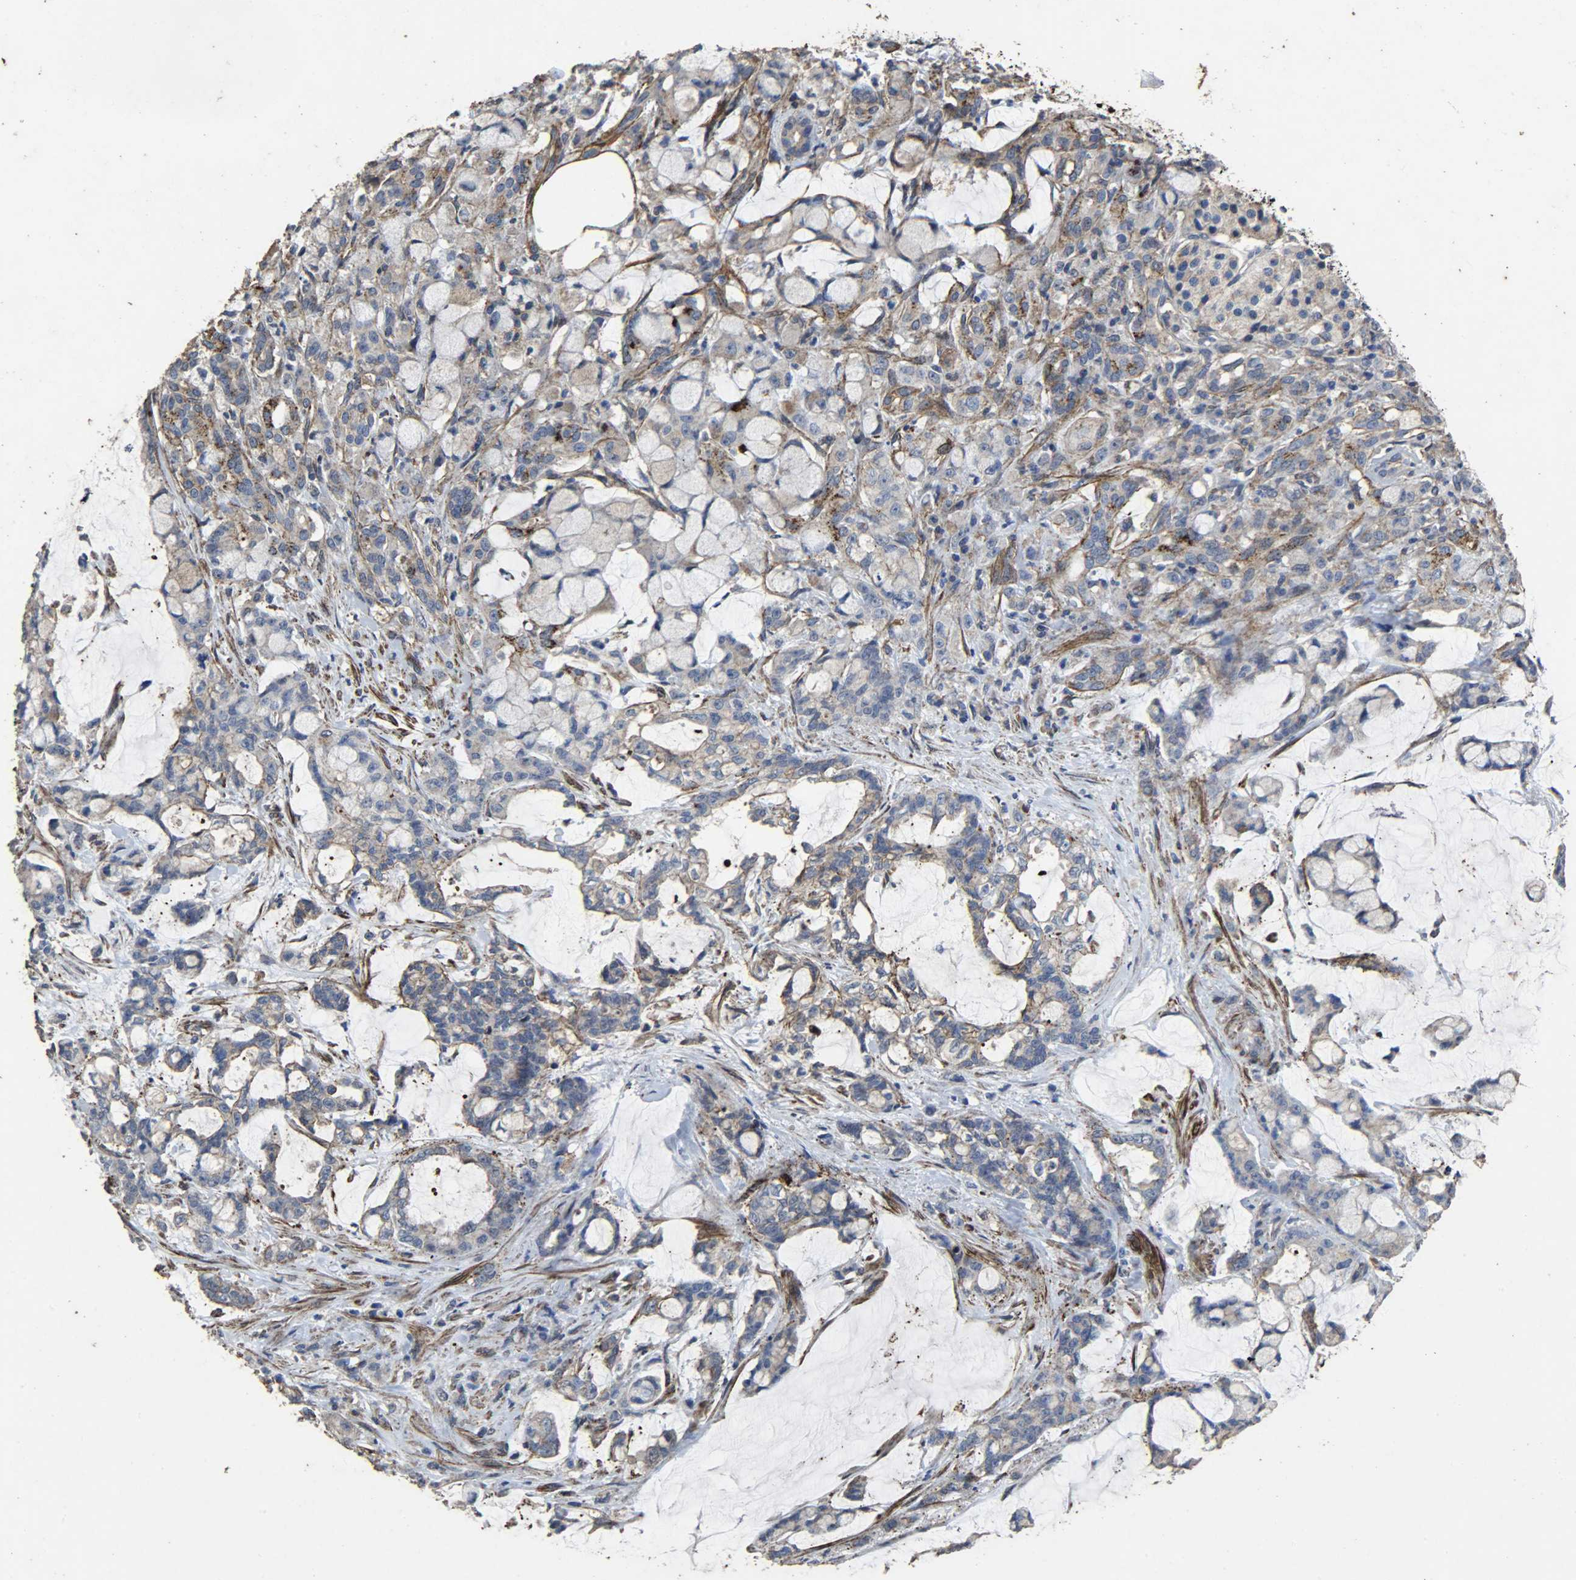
{"staining": {"intensity": "weak", "quantity": "<25%", "location": "cytoplasmic/membranous"}, "tissue": "pancreatic cancer", "cell_type": "Tumor cells", "image_type": "cancer", "snomed": [{"axis": "morphology", "description": "Adenocarcinoma, NOS"}, {"axis": "topography", "description": "Pancreas"}], "caption": "An immunohistochemistry (IHC) photomicrograph of pancreatic cancer (adenocarcinoma) is shown. There is no staining in tumor cells of pancreatic cancer (adenocarcinoma).", "gene": "TPM4", "patient": {"sex": "female", "age": 73}}